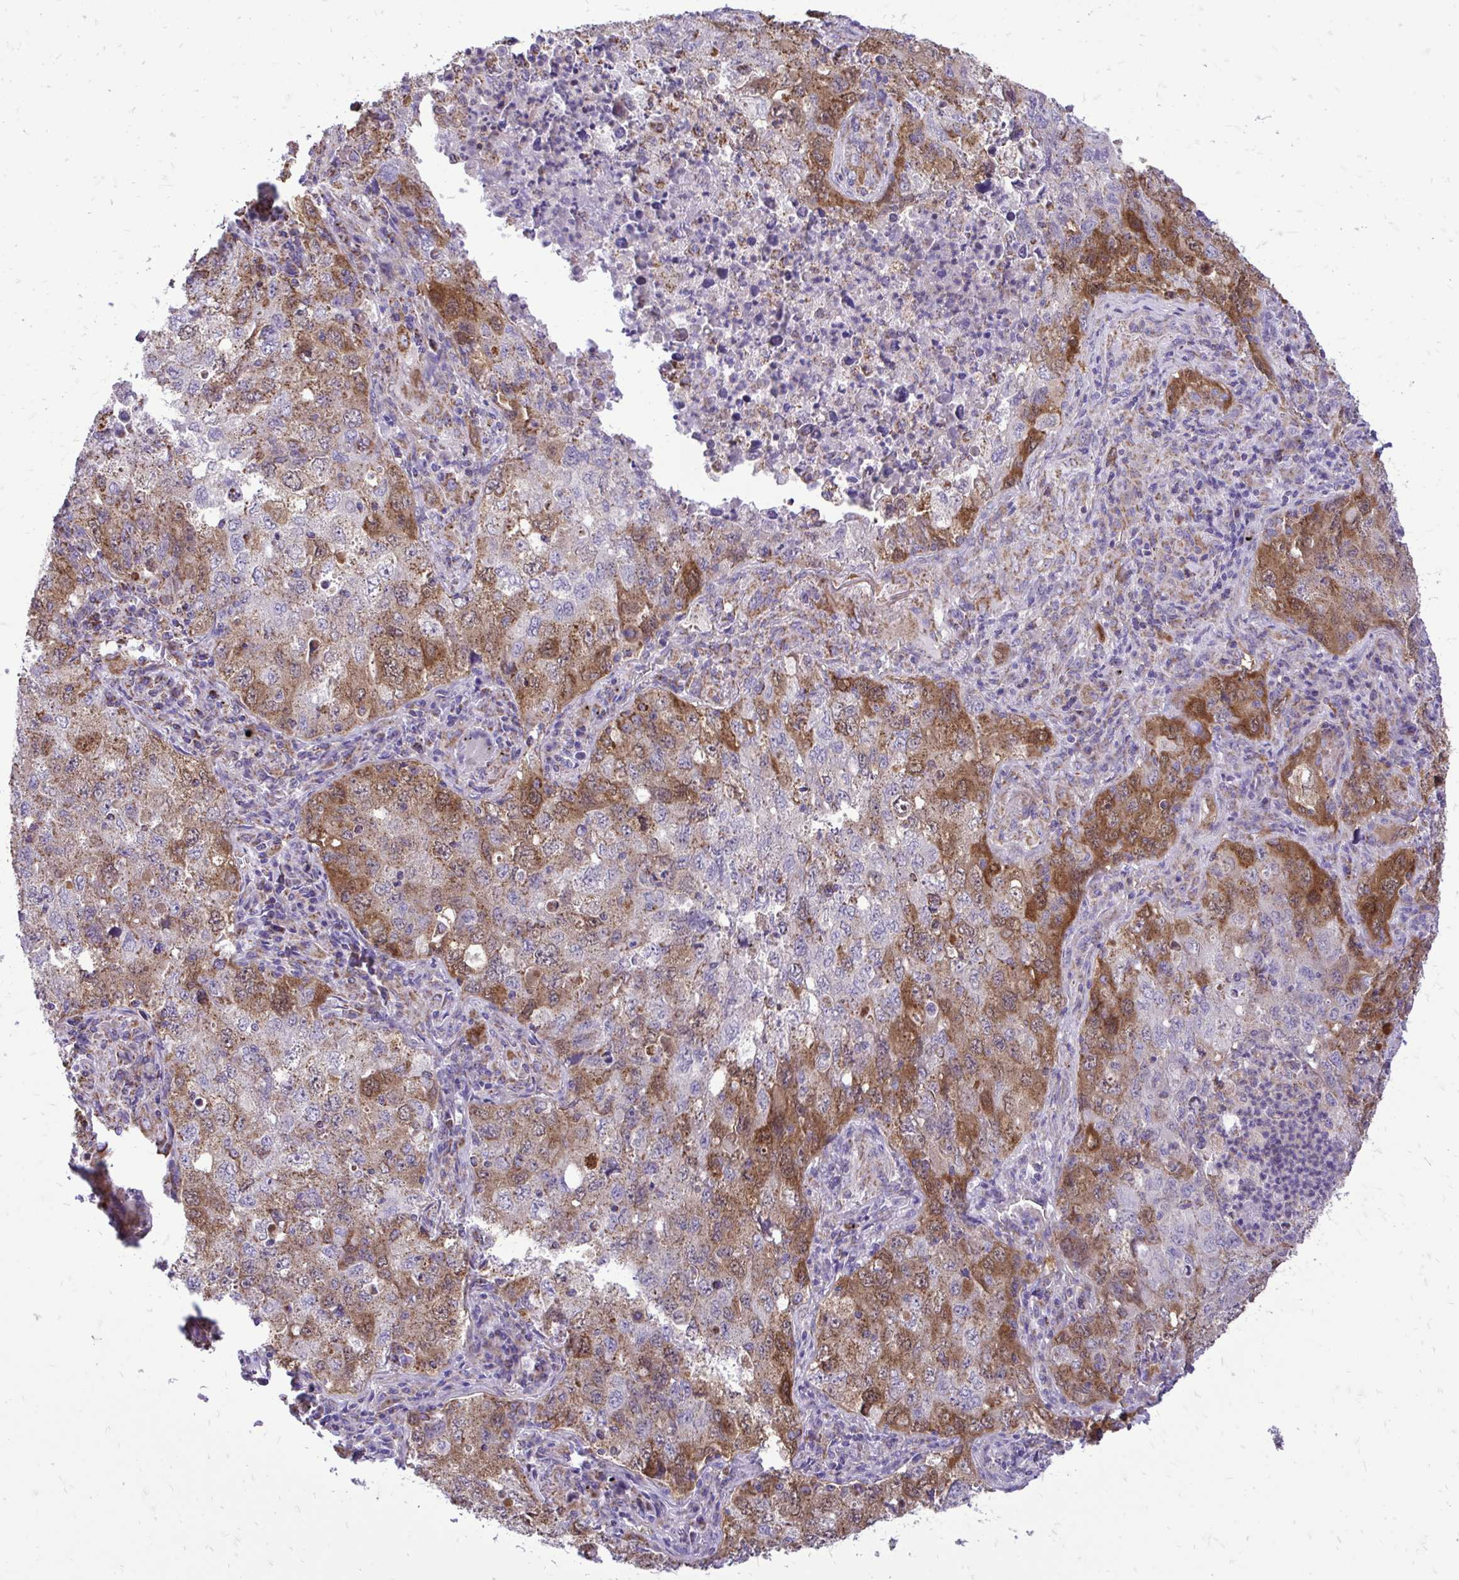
{"staining": {"intensity": "moderate", "quantity": "25%-75%", "location": "cytoplasmic/membranous"}, "tissue": "lung cancer", "cell_type": "Tumor cells", "image_type": "cancer", "snomed": [{"axis": "morphology", "description": "Adenocarcinoma, NOS"}, {"axis": "topography", "description": "Lung"}], "caption": "Lung cancer stained with DAB immunohistochemistry displays medium levels of moderate cytoplasmic/membranous expression in approximately 25%-75% of tumor cells.", "gene": "UBE2C", "patient": {"sex": "female", "age": 57}}